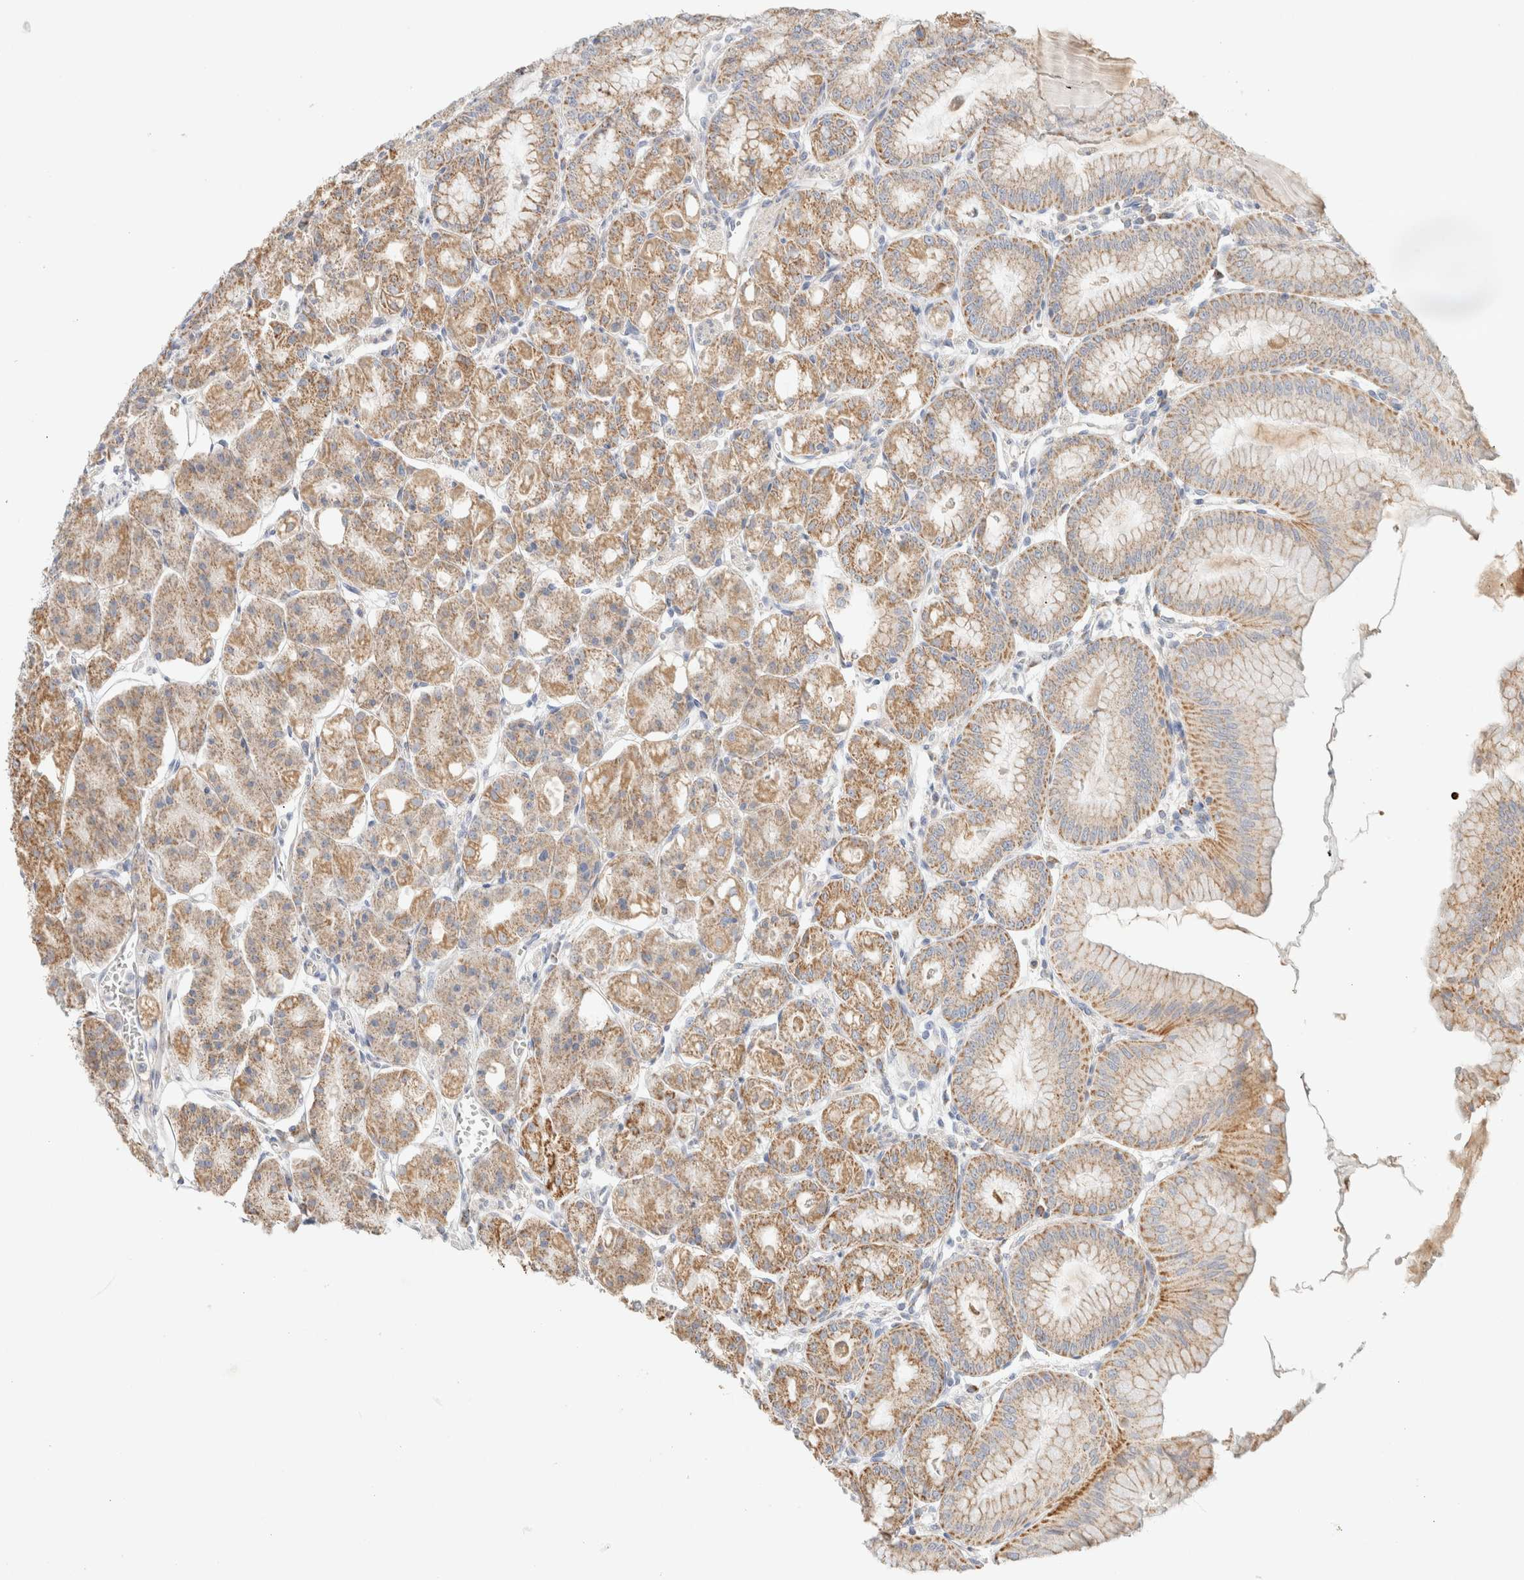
{"staining": {"intensity": "moderate", "quantity": ">75%", "location": "cytoplasmic/membranous"}, "tissue": "stomach", "cell_type": "Glandular cells", "image_type": "normal", "snomed": [{"axis": "morphology", "description": "Normal tissue, NOS"}, {"axis": "topography", "description": "Stomach, lower"}], "caption": "Protein staining demonstrates moderate cytoplasmic/membranous positivity in approximately >75% of glandular cells in unremarkable stomach. (DAB (3,3'-diaminobenzidine) IHC, brown staining for protein, blue staining for nuclei).", "gene": "HDHD3", "patient": {"sex": "male", "age": 71}}